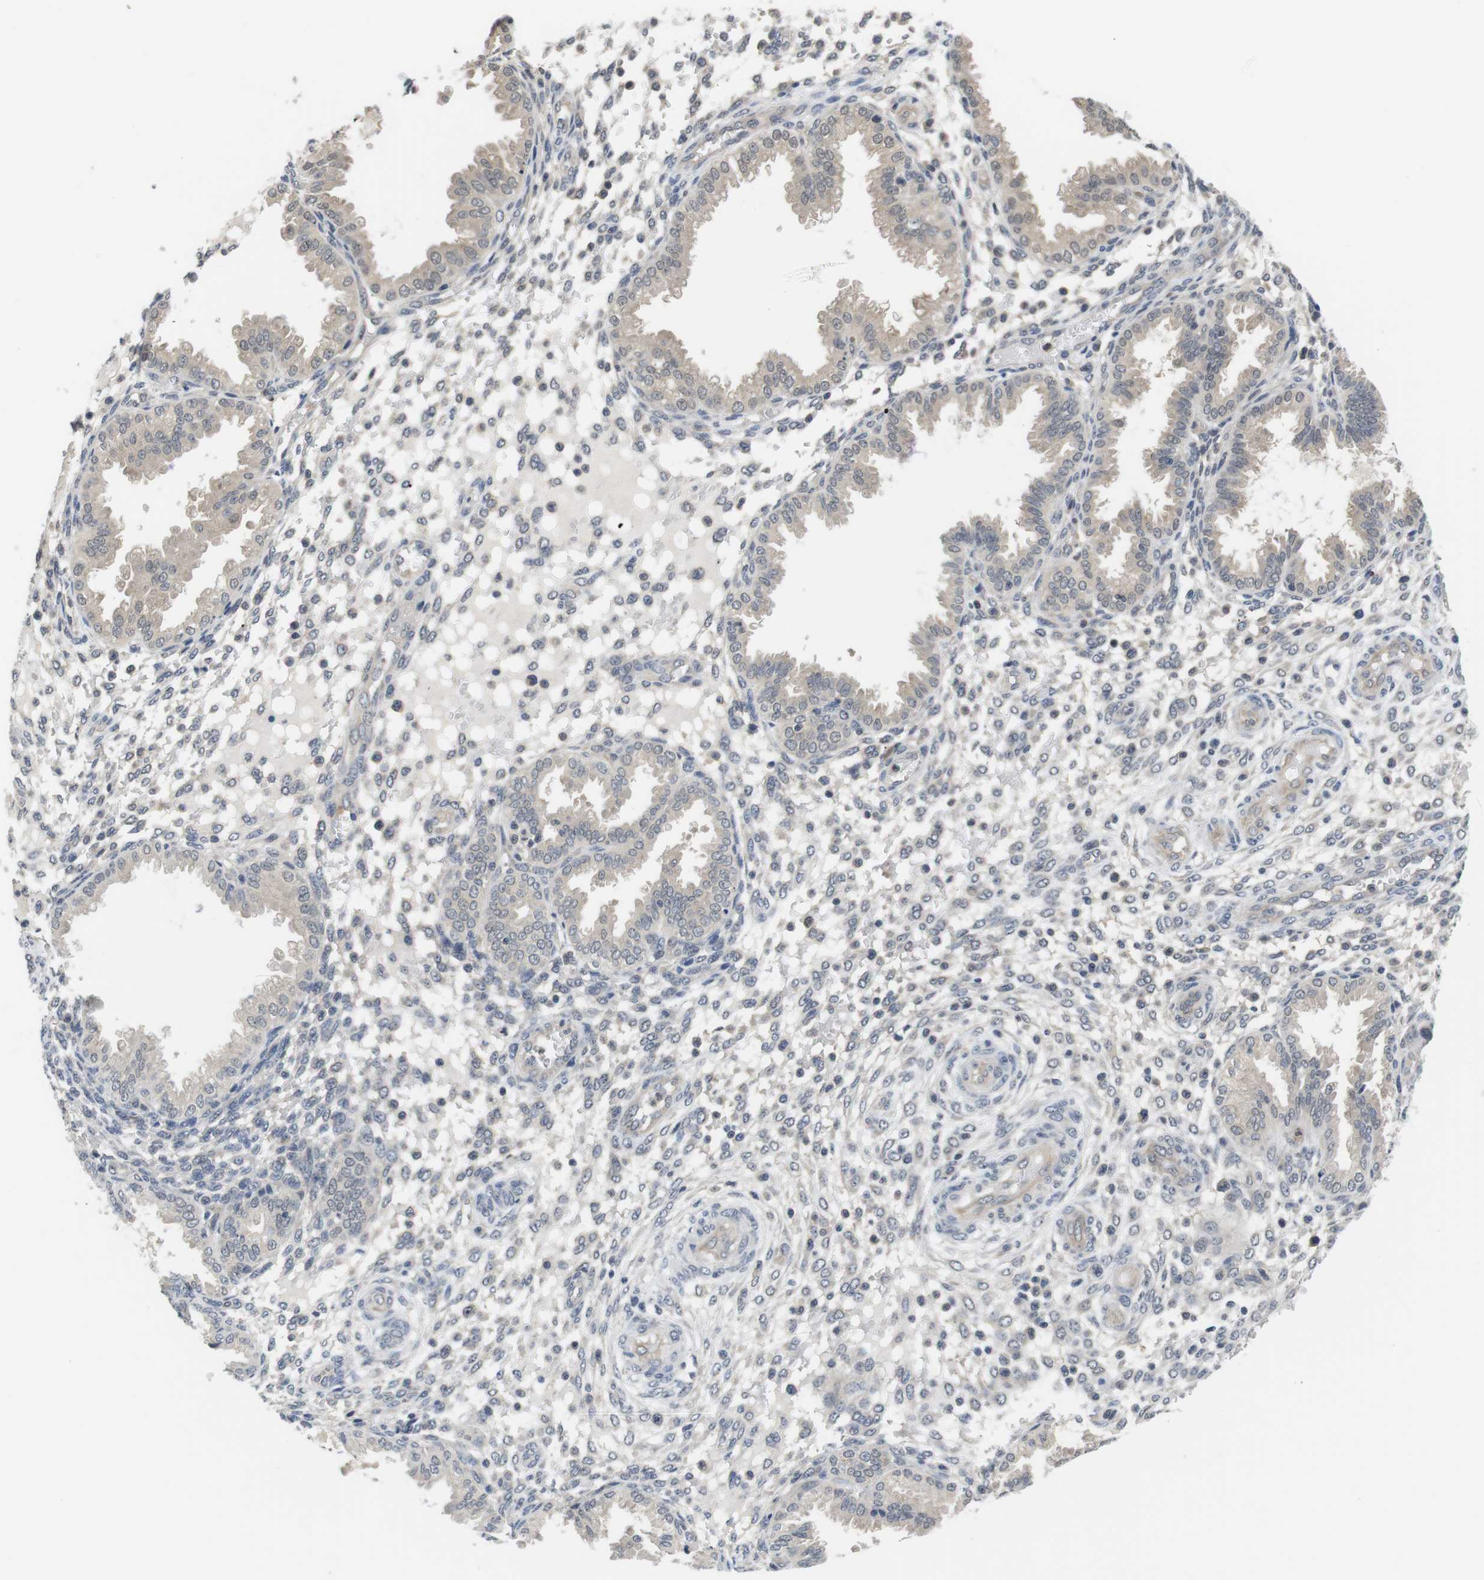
{"staining": {"intensity": "negative", "quantity": "none", "location": "none"}, "tissue": "endometrium", "cell_type": "Cells in endometrial stroma", "image_type": "normal", "snomed": [{"axis": "morphology", "description": "Normal tissue, NOS"}, {"axis": "topography", "description": "Endometrium"}], "caption": "There is no significant positivity in cells in endometrial stroma of endometrium. Brightfield microscopy of immunohistochemistry stained with DAB (3,3'-diaminobenzidine) (brown) and hematoxylin (blue), captured at high magnification.", "gene": "FADD", "patient": {"sex": "female", "age": 33}}